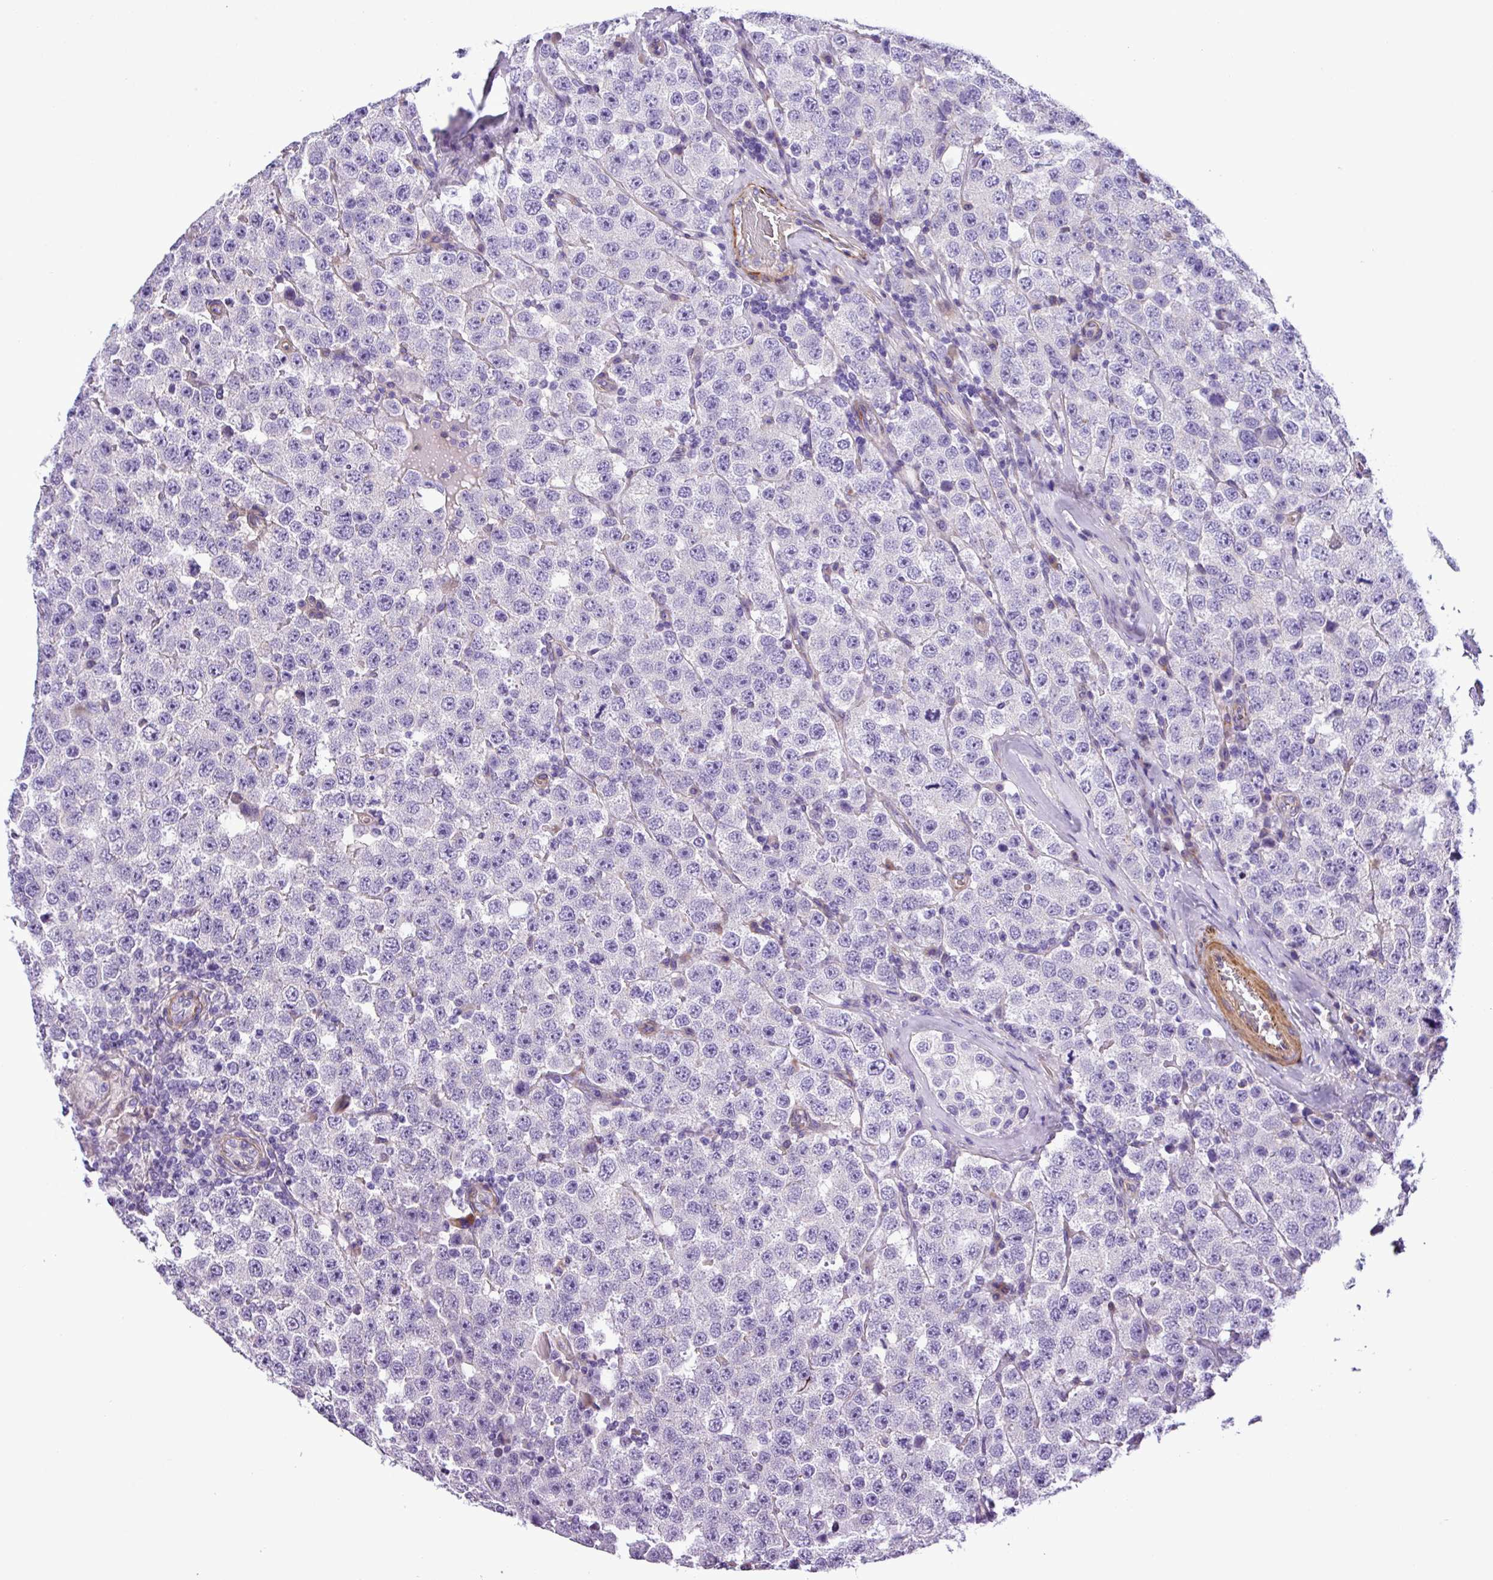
{"staining": {"intensity": "negative", "quantity": "none", "location": "none"}, "tissue": "testis cancer", "cell_type": "Tumor cells", "image_type": "cancer", "snomed": [{"axis": "morphology", "description": "Seminoma, NOS"}, {"axis": "topography", "description": "Testis"}], "caption": "This is an IHC histopathology image of testis cancer. There is no expression in tumor cells.", "gene": "C11orf91", "patient": {"sex": "male", "age": 28}}